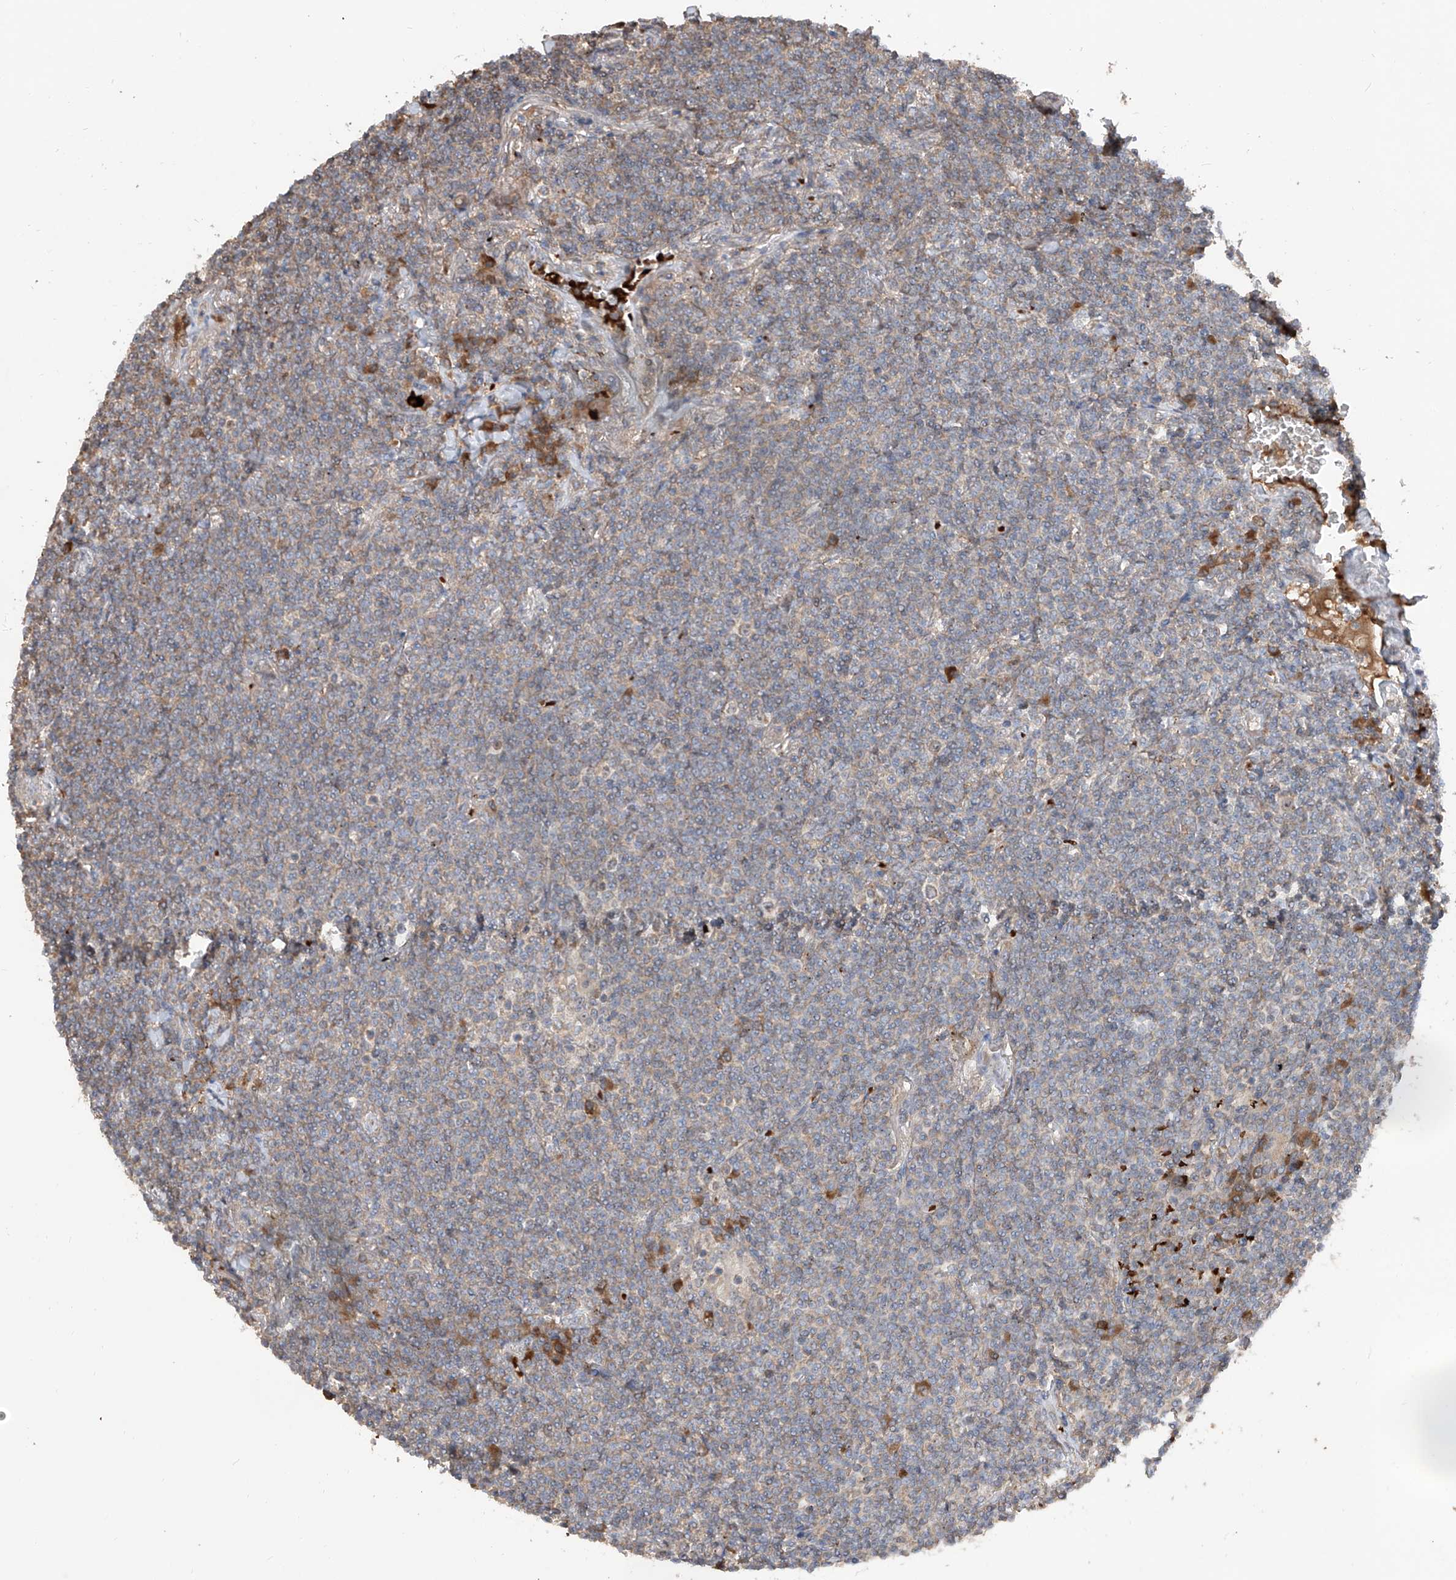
{"staining": {"intensity": "weak", "quantity": "<25%", "location": "cytoplasmic/membranous"}, "tissue": "lymphoma", "cell_type": "Tumor cells", "image_type": "cancer", "snomed": [{"axis": "morphology", "description": "Malignant lymphoma, non-Hodgkin's type, Low grade"}, {"axis": "topography", "description": "Lung"}], "caption": "A high-resolution image shows immunohistochemistry (IHC) staining of lymphoma, which displays no significant staining in tumor cells.", "gene": "EDN1", "patient": {"sex": "female", "age": 71}}